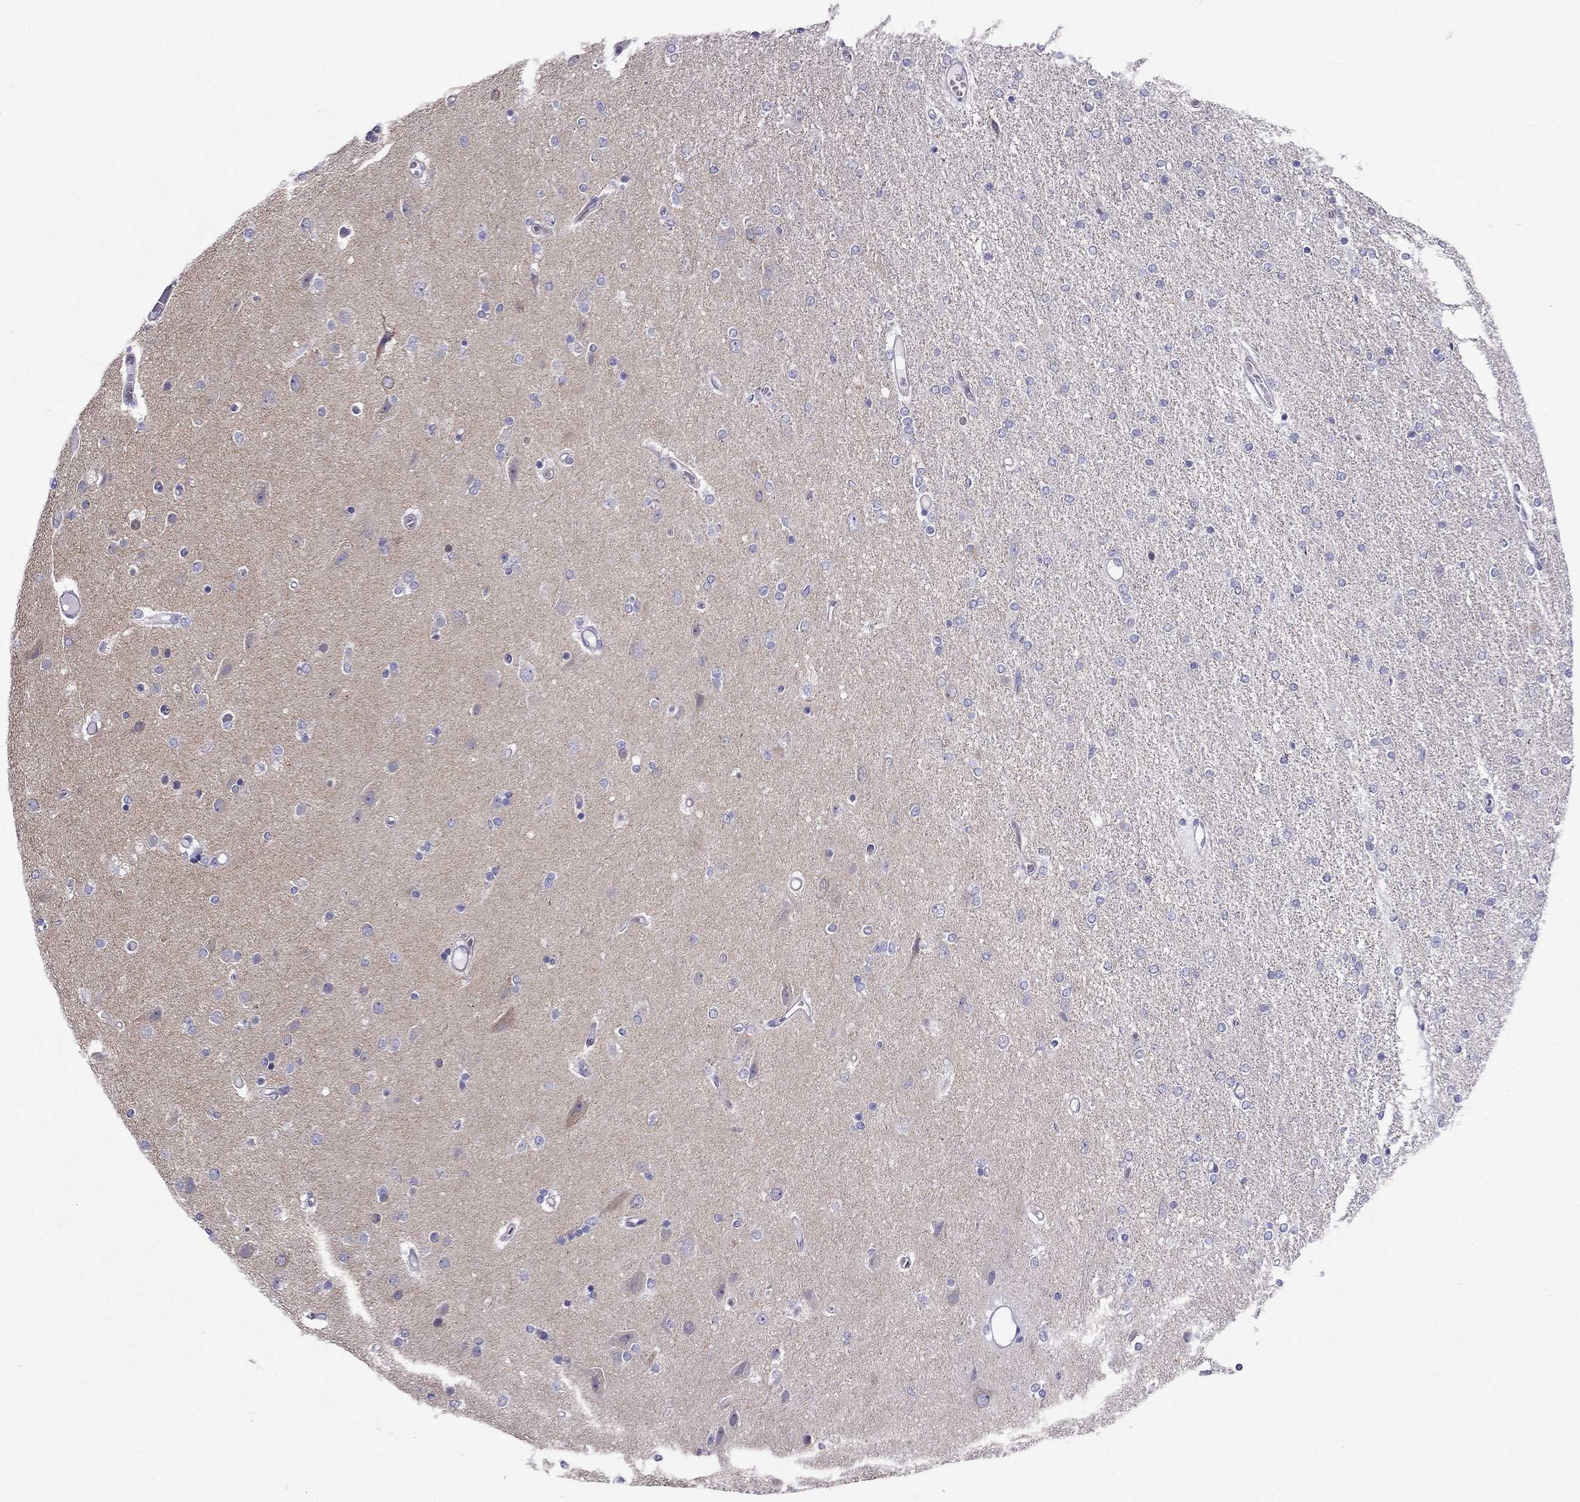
{"staining": {"intensity": "negative", "quantity": "none", "location": "none"}, "tissue": "glioma", "cell_type": "Tumor cells", "image_type": "cancer", "snomed": [{"axis": "morphology", "description": "Glioma, malignant, High grade"}, {"axis": "topography", "description": "Cerebral cortex"}], "caption": "The photomicrograph reveals no significant expression in tumor cells of high-grade glioma (malignant).", "gene": "AAK1", "patient": {"sex": "male", "age": 70}}